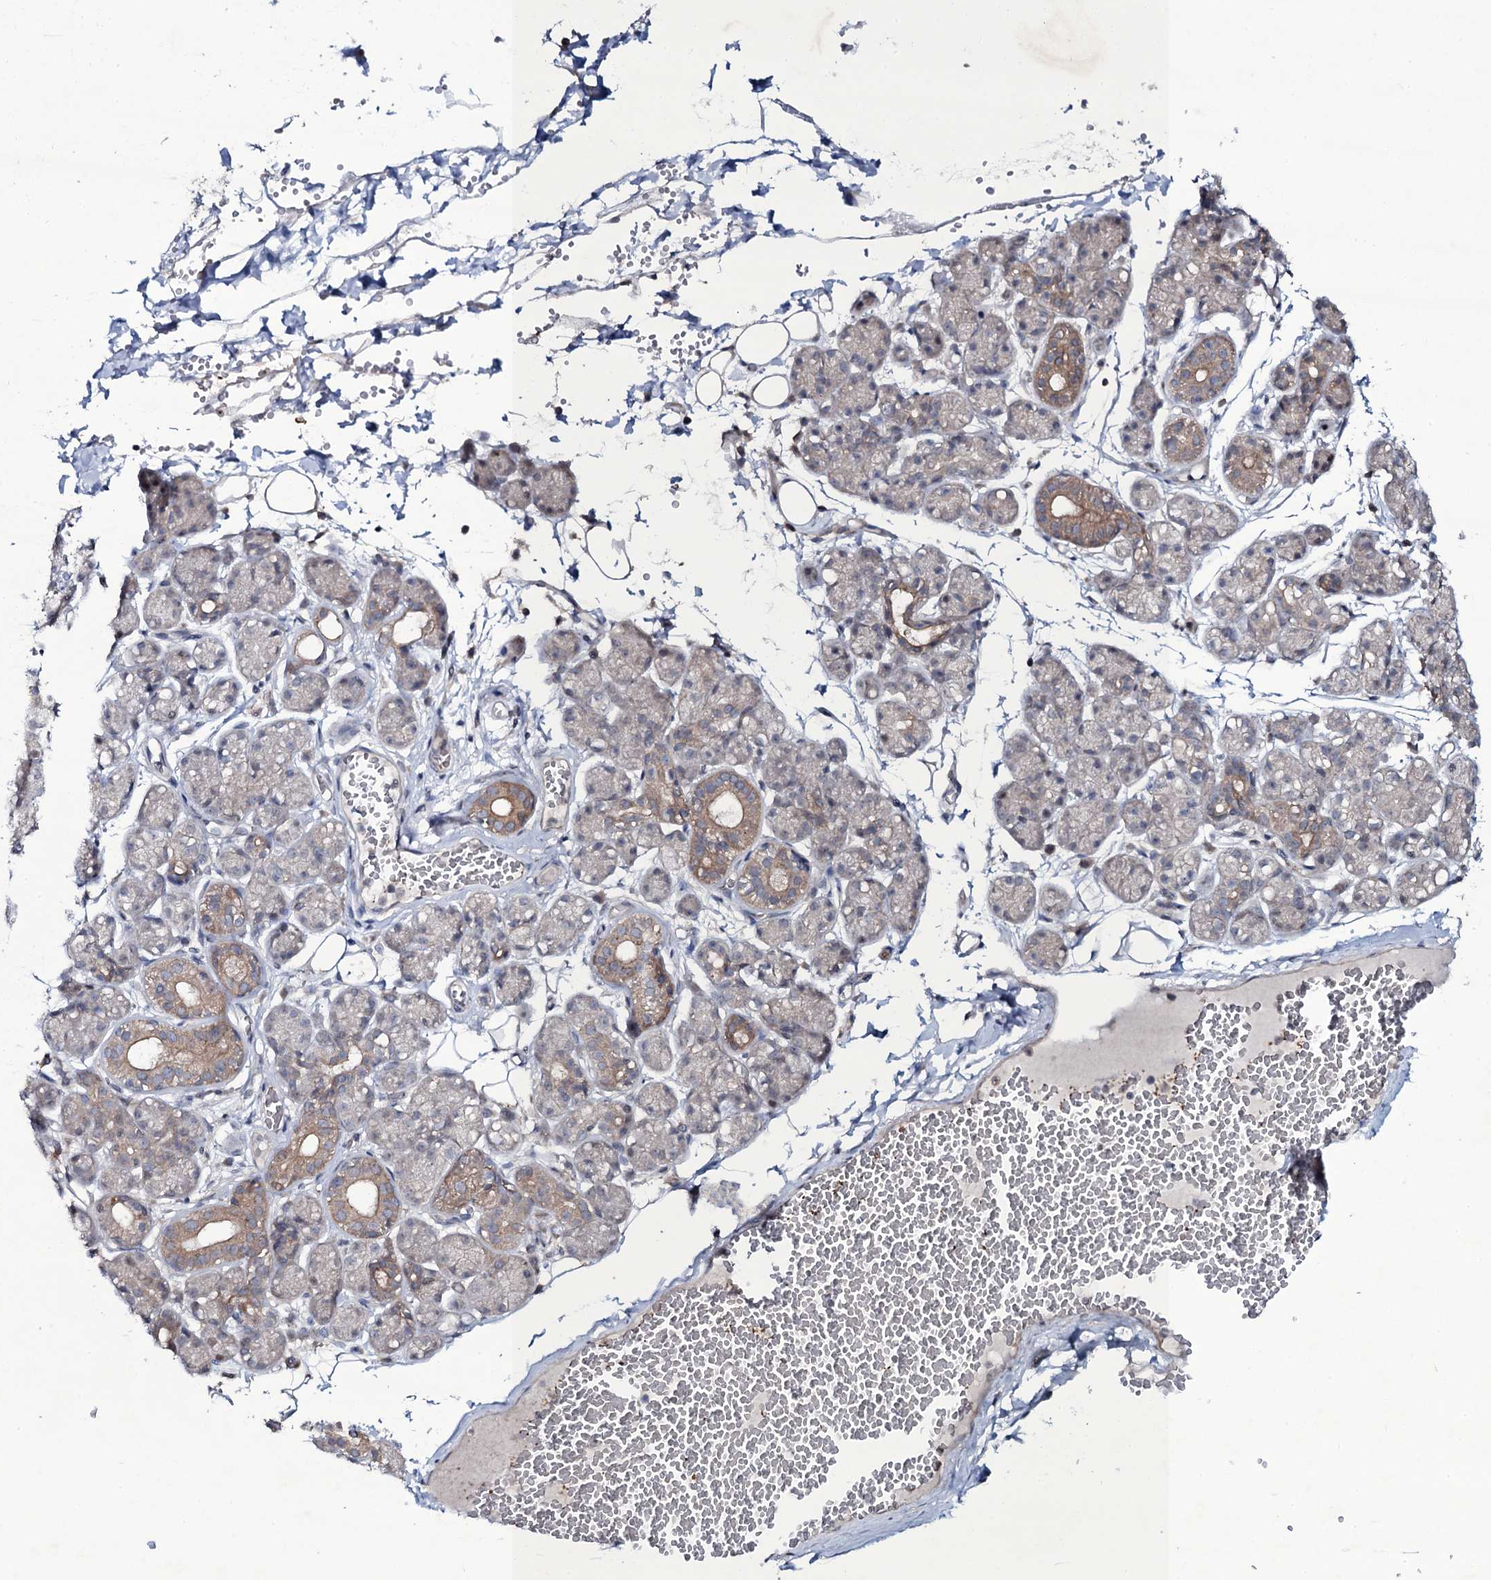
{"staining": {"intensity": "moderate", "quantity": "<25%", "location": "cytoplasmic/membranous"}, "tissue": "salivary gland", "cell_type": "Glandular cells", "image_type": "normal", "snomed": [{"axis": "morphology", "description": "Normal tissue, NOS"}, {"axis": "topography", "description": "Salivary gland"}], "caption": "Immunohistochemistry (IHC) staining of normal salivary gland, which reveals low levels of moderate cytoplasmic/membranous staining in approximately <25% of glandular cells indicating moderate cytoplasmic/membranous protein expression. The staining was performed using DAB (3,3'-diaminobenzidine) (brown) for protein detection and nuclei were counterstained in hematoxylin (blue).", "gene": "SNAP23", "patient": {"sex": "male", "age": 63}}